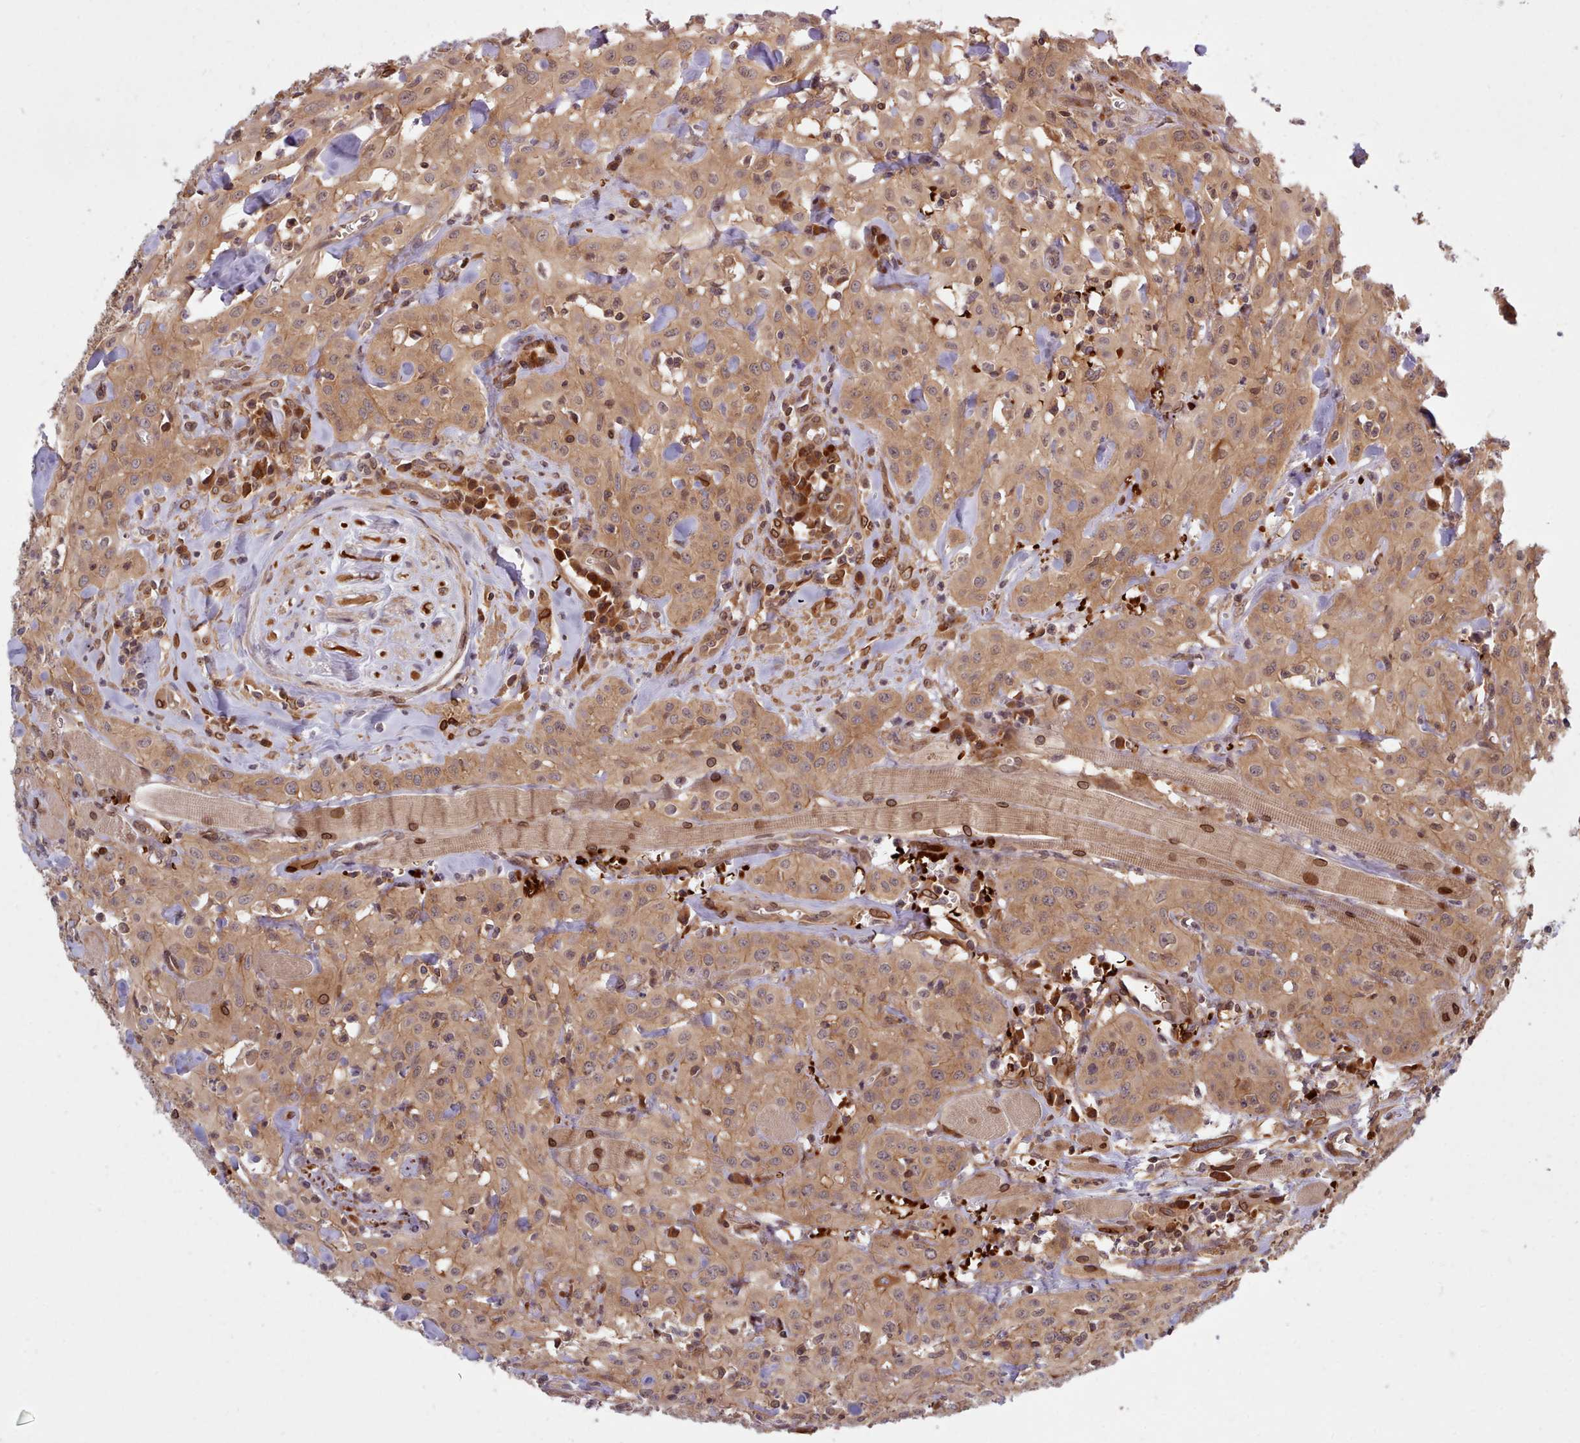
{"staining": {"intensity": "moderate", "quantity": ">75%", "location": "cytoplasmic/membranous"}, "tissue": "head and neck cancer", "cell_type": "Tumor cells", "image_type": "cancer", "snomed": [{"axis": "morphology", "description": "Squamous cell carcinoma, NOS"}, {"axis": "topography", "description": "Oral tissue"}, {"axis": "topography", "description": "Head-Neck"}], "caption": "Immunohistochemical staining of squamous cell carcinoma (head and neck) displays medium levels of moderate cytoplasmic/membranous protein staining in approximately >75% of tumor cells.", "gene": "UBE2G1", "patient": {"sex": "female", "age": 70}}